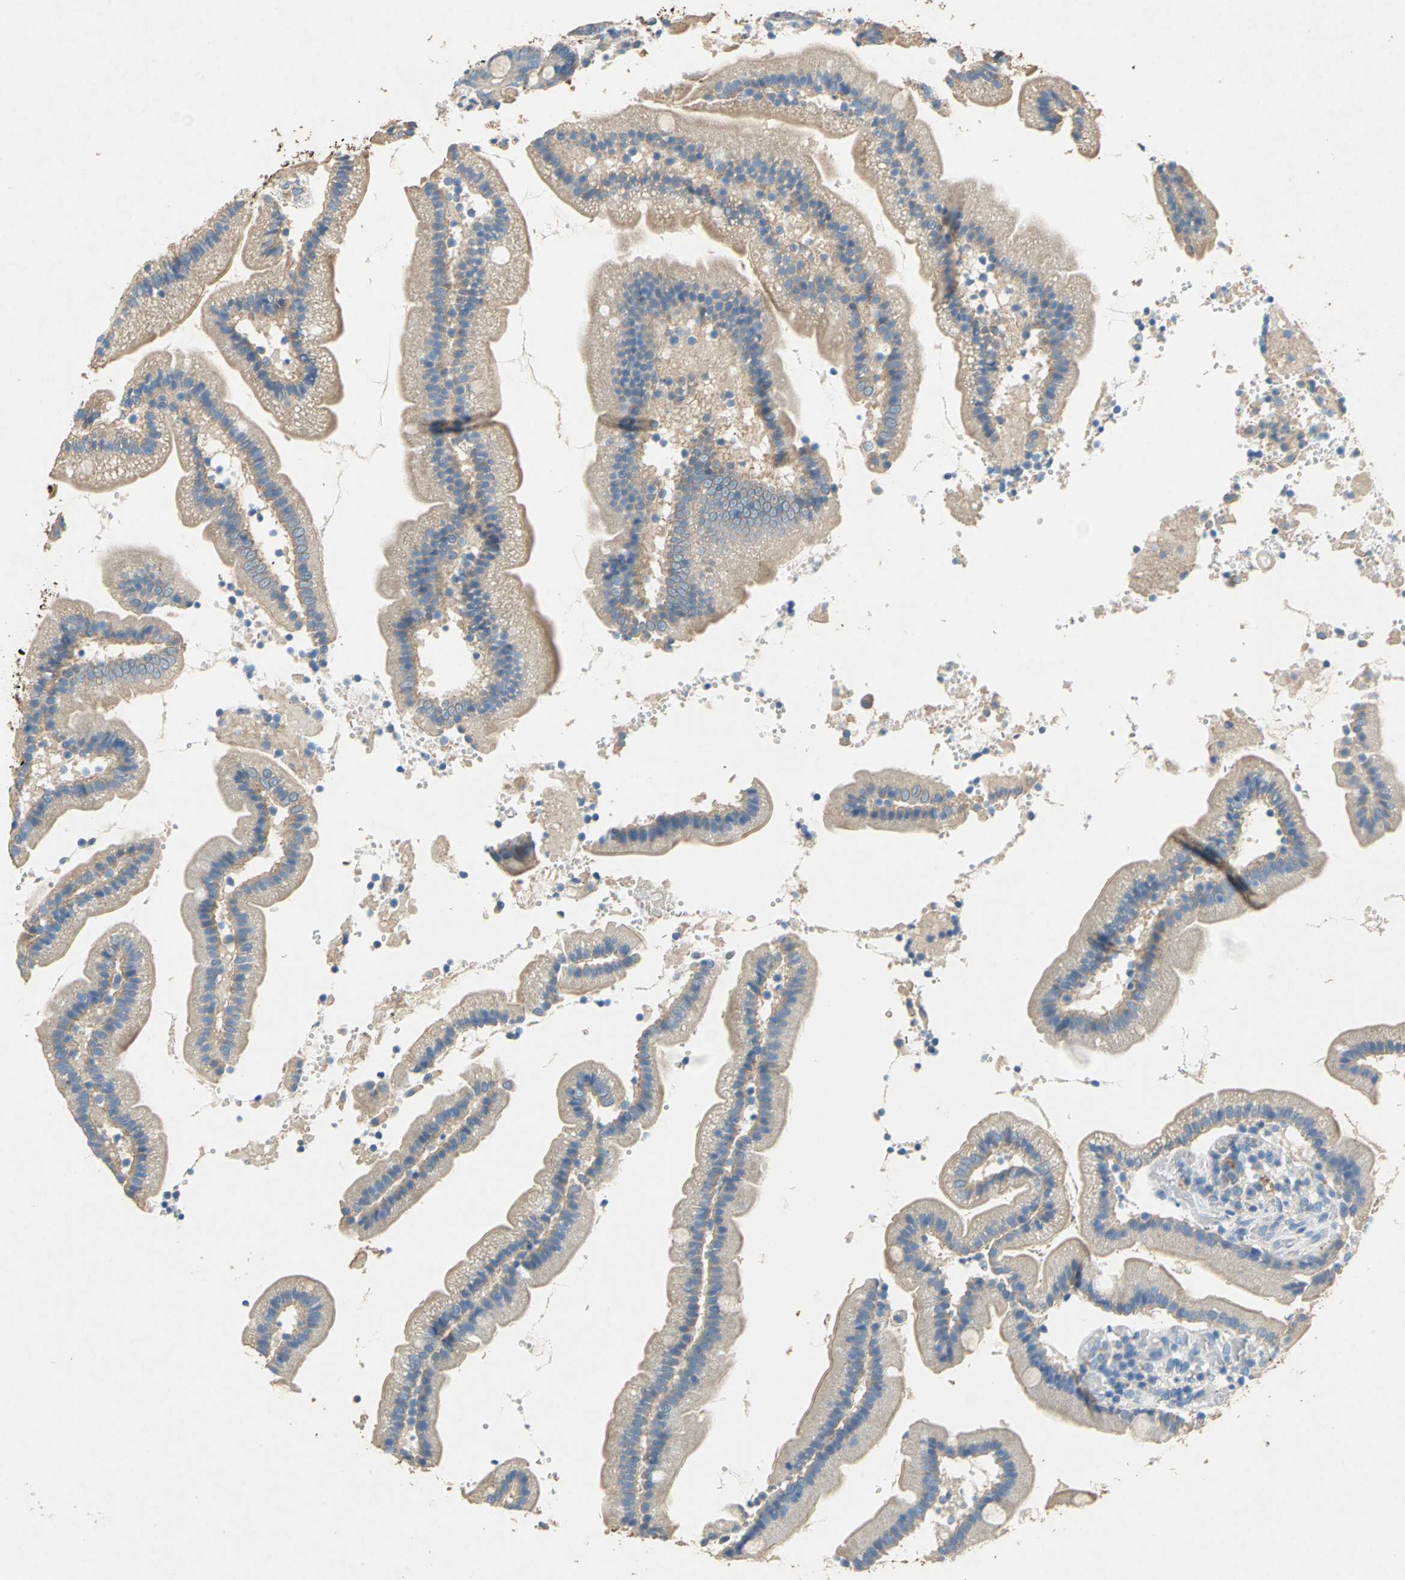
{"staining": {"intensity": "weak", "quantity": ">75%", "location": "cytoplasmic/membranous"}, "tissue": "duodenum", "cell_type": "Glandular cells", "image_type": "normal", "snomed": [{"axis": "morphology", "description": "Normal tissue, NOS"}, {"axis": "topography", "description": "Duodenum"}], "caption": "Protein expression analysis of benign human duodenum reveals weak cytoplasmic/membranous staining in about >75% of glandular cells. The staining was performed using DAB, with brown indicating positive protein expression. Nuclei are stained blue with hematoxylin.", "gene": "ADAMTS5", "patient": {"sex": "male", "age": 66}}